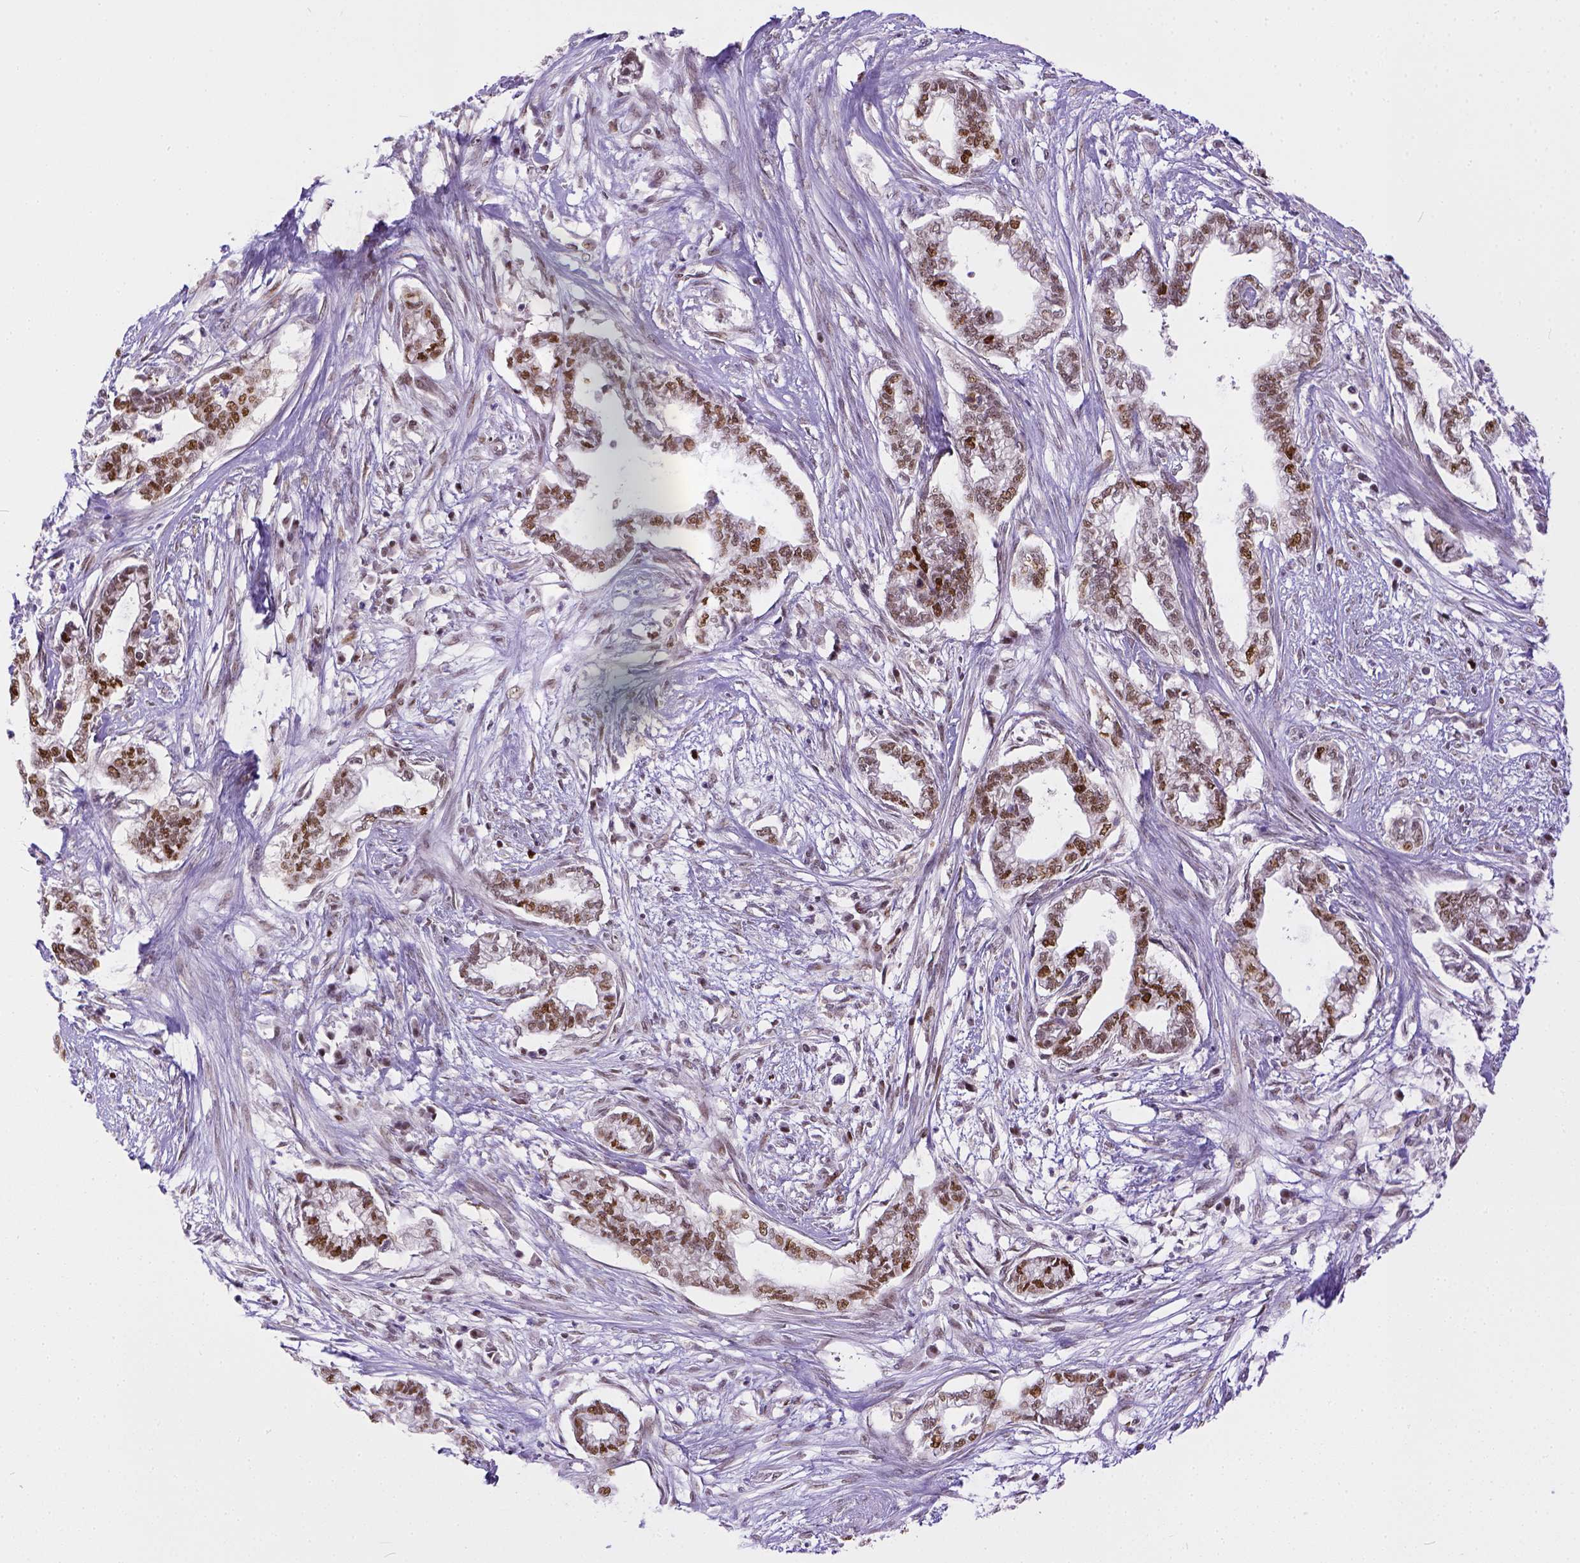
{"staining": {"intensity": "moderate", "quantity": ">75%", "location": "nuclear"}, "tissue": "cervical cancer", "cell_type": "Tumor cells", "image_type": "cancer", "snomed": [{"axis": "morphology", "description": "Adenocarcinoma, NOS"}, {"axis": "topography", "description": "Cervix"}], "caption": "A brown stain labels moderate nuclear staining of a protein in human cervical cancer (adenocarcinoma) tumor cells. The protein of interest is stained brown, and the nuclei are stained in blue (DAB IHC with brightfield microscopy, high magnification).", "gene": "ERCC1", "patient": {"sex": "female", "age": 62}}